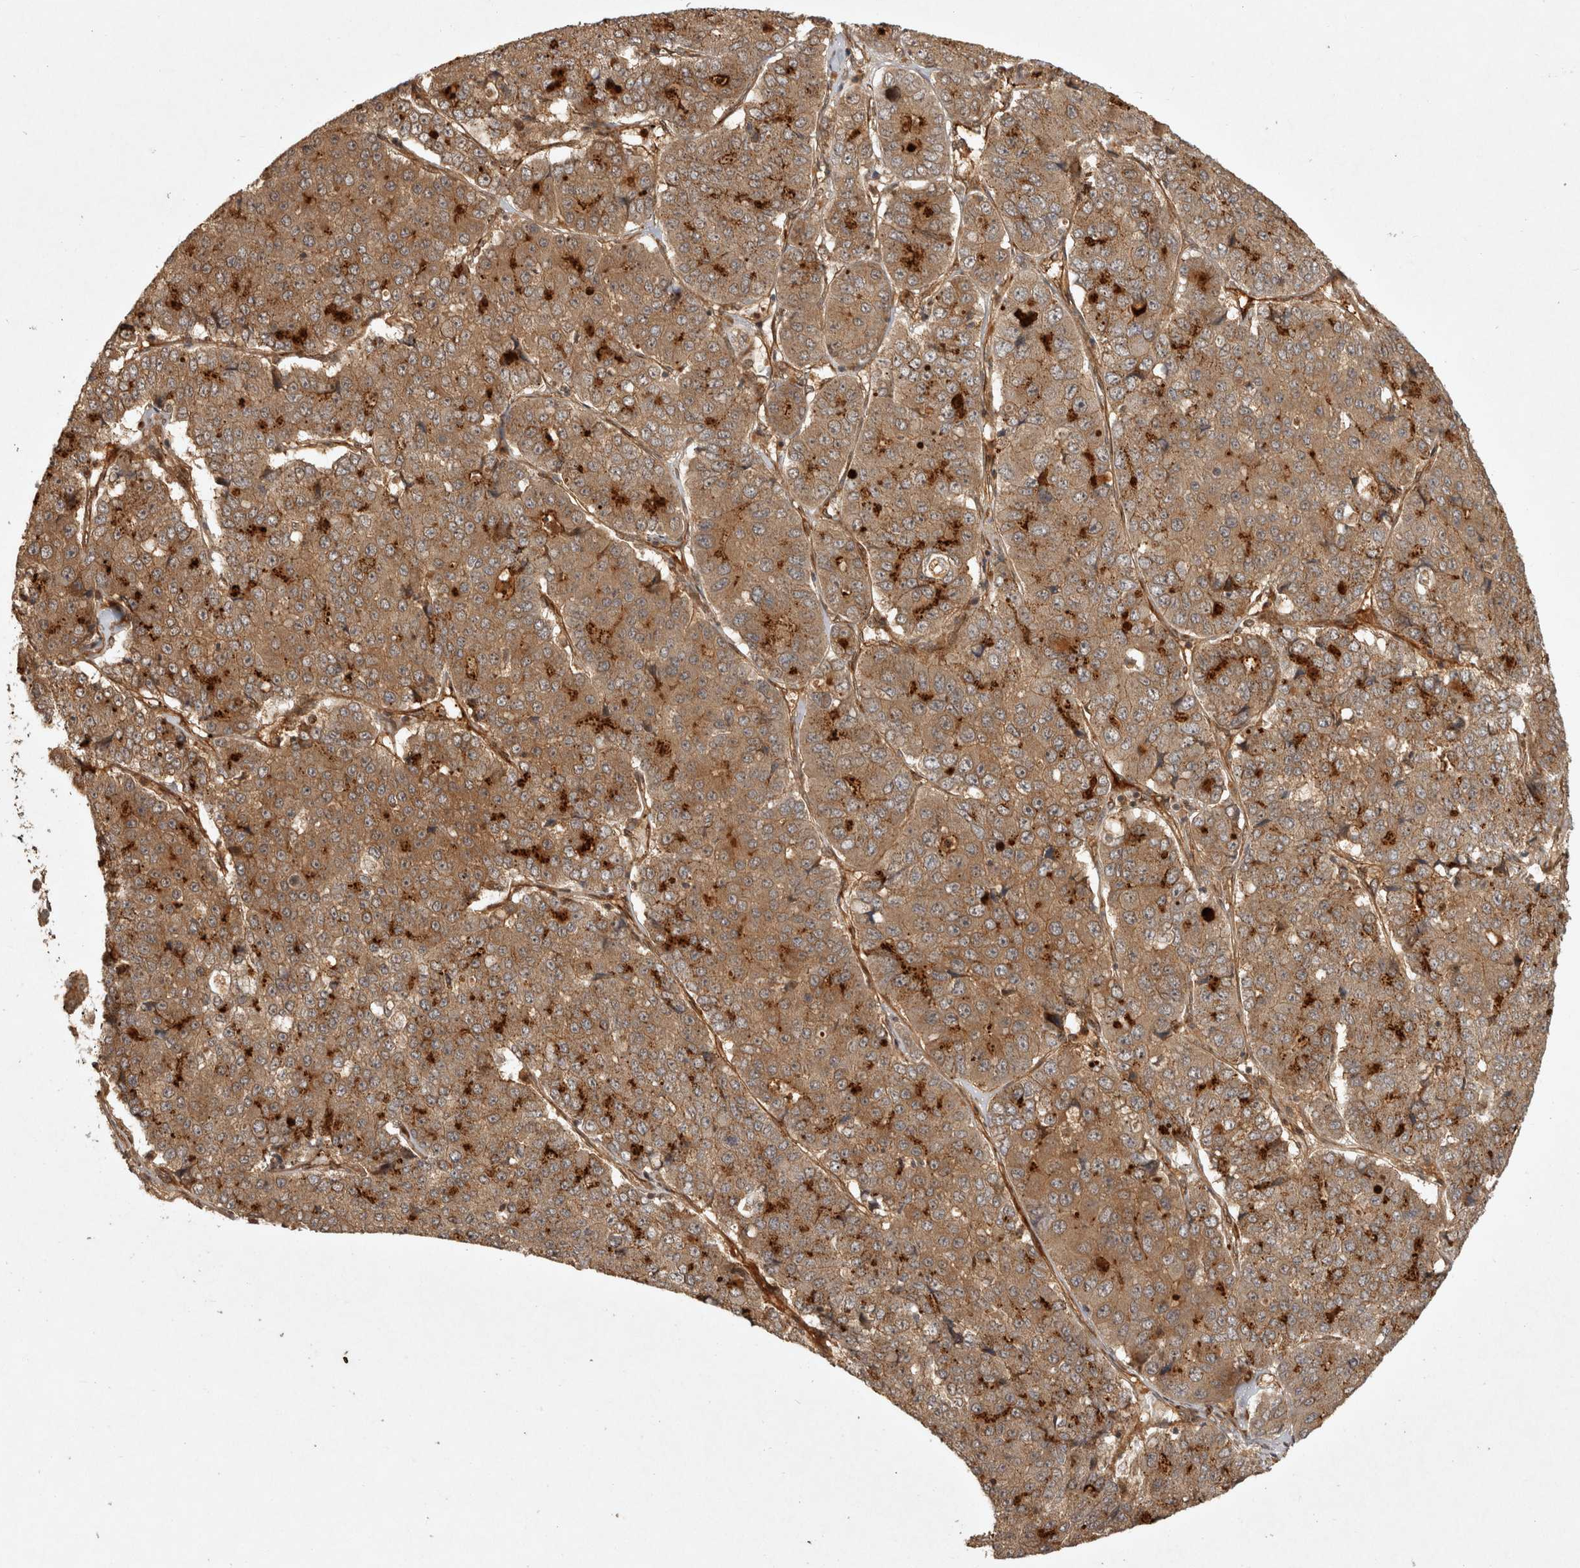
{"staining": {"intensity": "moderate", "quantity": ">75%", "location": "cytoplasmic/membranous"}, "tissue": "pancreatic cancer", "cell_type": "Tumor cells", "image_type": "cancer", "snomed": [{"axis": "morphology", "description": "Adenocarcinoma, NOS"}, {"axis": "topography", "description": "Pancreas"}], "caption": "IHC histopathology image of human adenocarcinoma (pancreatic) stained for a protein (brown), which shows medium levels of moderate cytoplasmic/membranous staining in approximately >75% of tumor cells.", "gene": "CAMSAP2", "patient": {"sex": "male", "age": 50}}